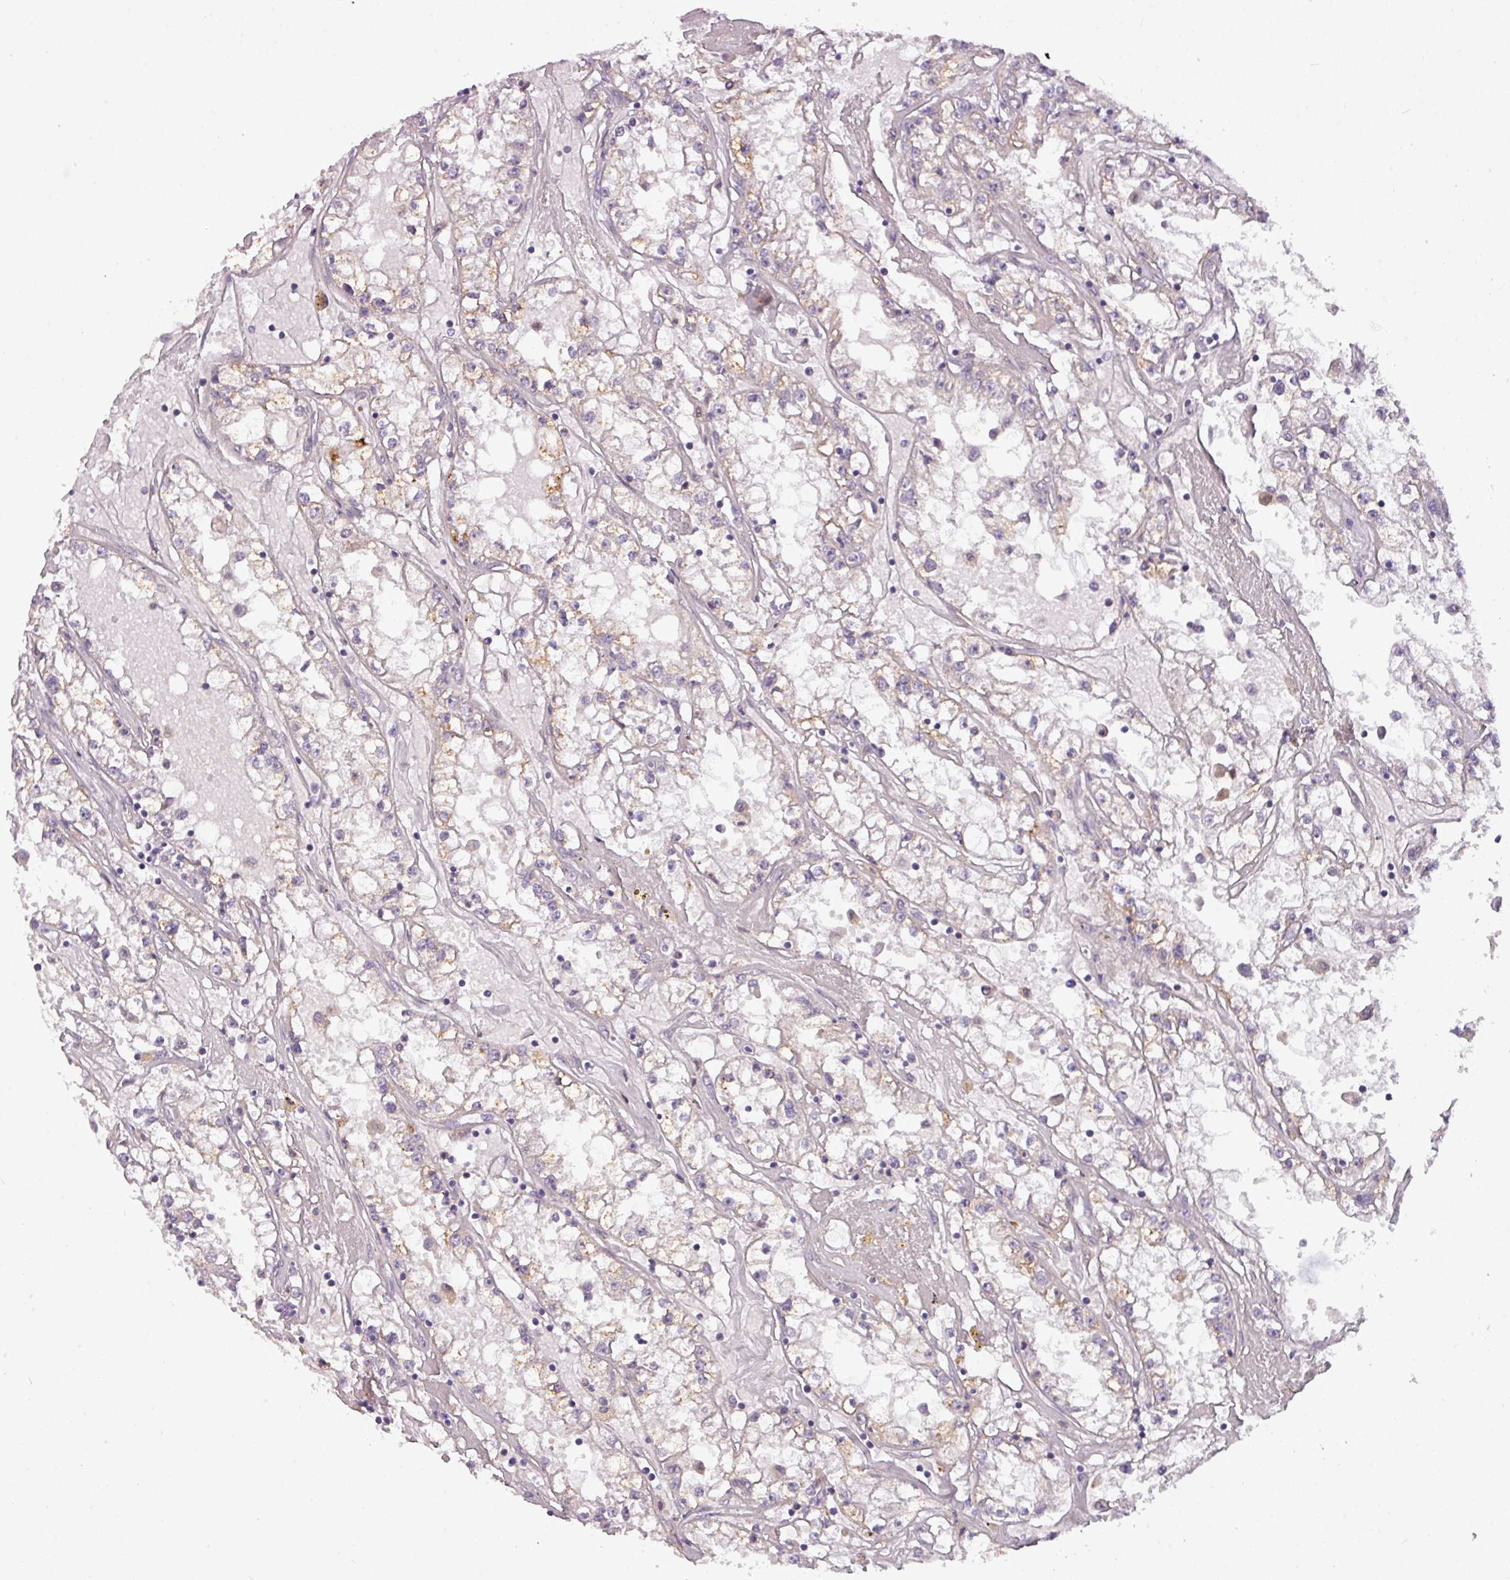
{"staining": {"intensity": "weak", "quantity": "<25%", "location": "cytoplasmic/membranous"}, "tissue": "renal cancer", "cell_type": "Tumor cells", "image_type": "cancer", "snomed": [{"axis": "morphology", "description": "Adenocarcinoma, NOS"}, {"axis": "topography", "description": "Kidney"}], "caption": "A photomicrograph of renal adenocarcinoma stained for a protein displays no brown staining in tumor cells. (Immunohistochemistry, brightfield microscopy, high magnification).", "gene": "ZNF35", "patient": {"sex": "male", "age": 56}}